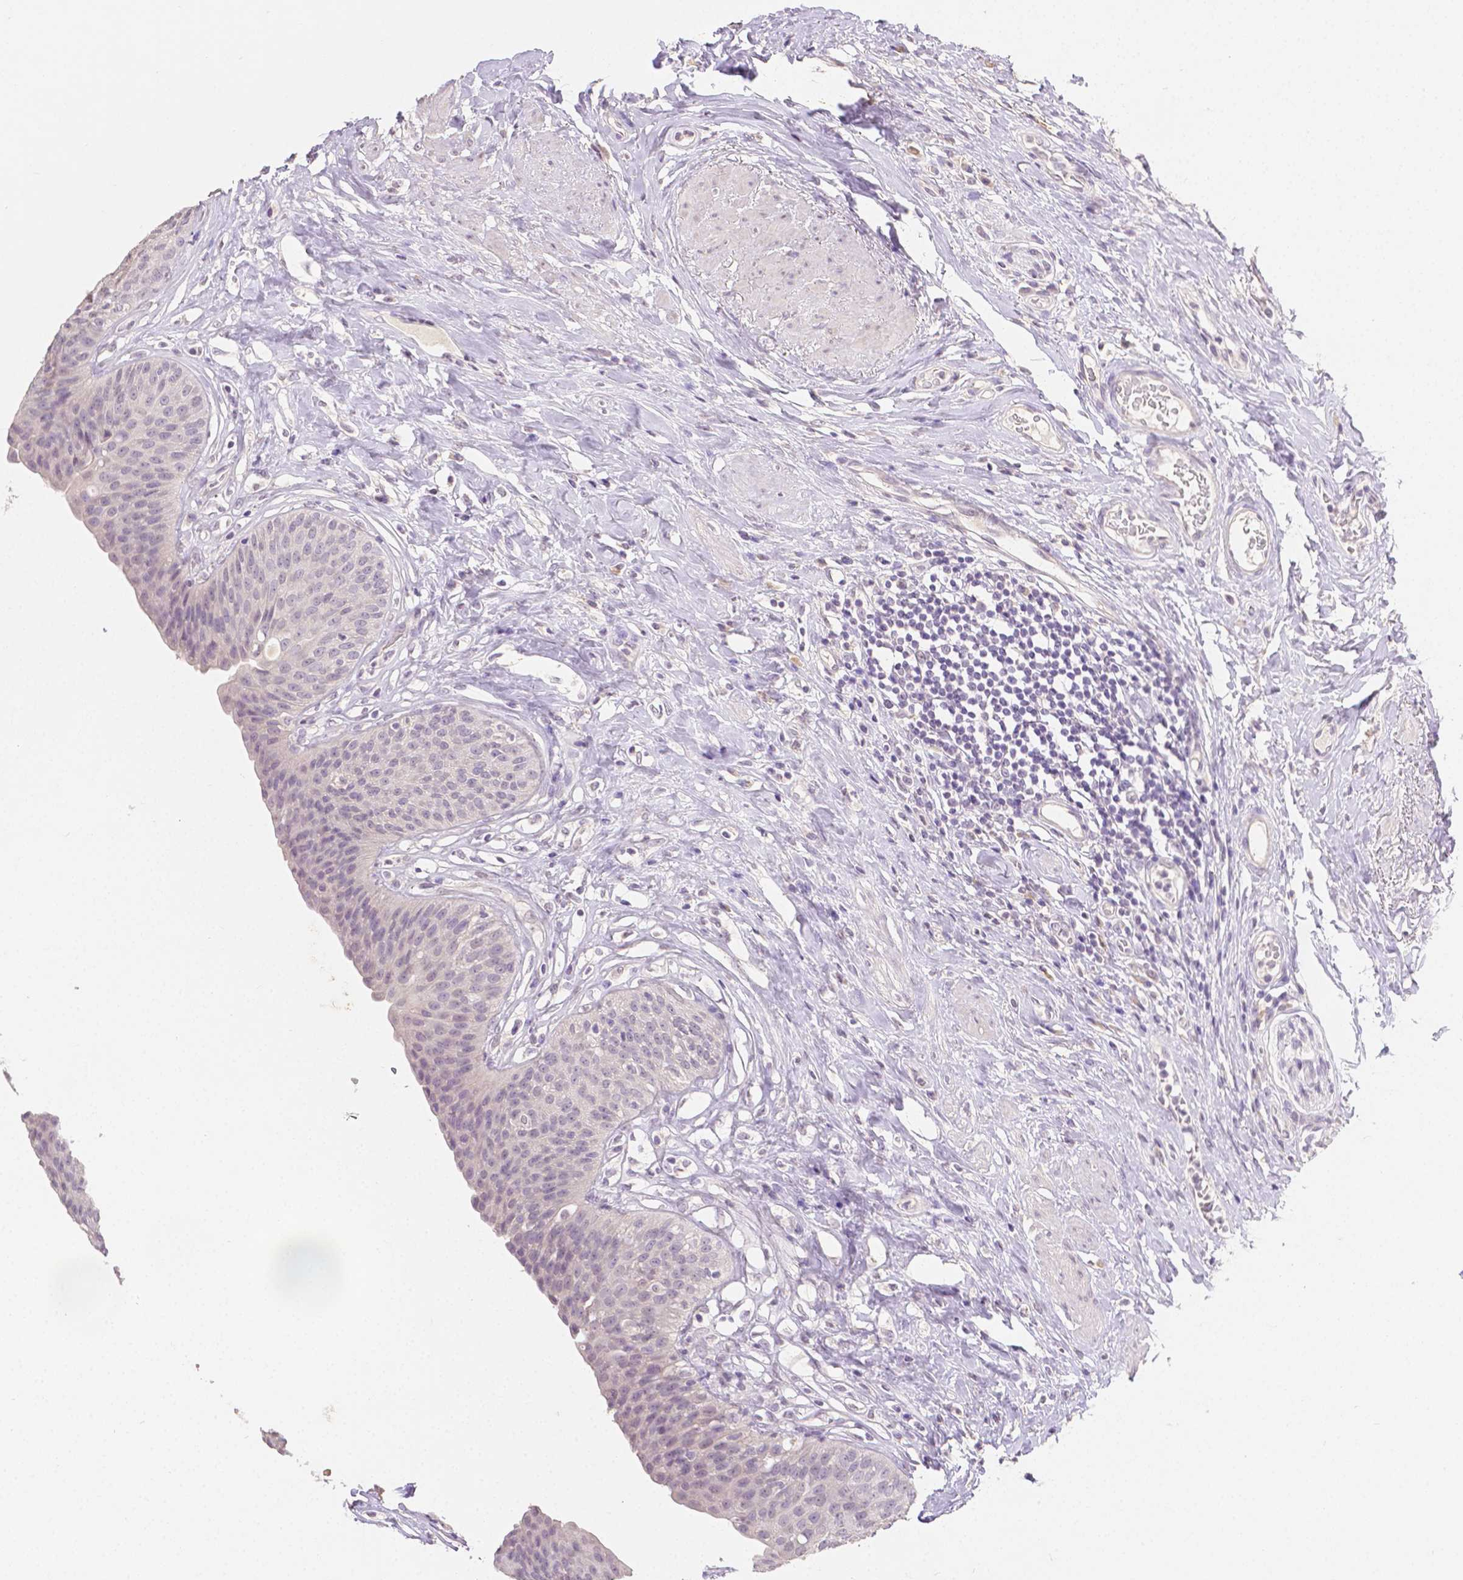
{"staining": {"intensity": "negative", "quantity": "none", "location": "none"}, "tissue": "urinary bladder", "cell_type": "Urothelial cells", "image_type": "normal", "snomed": [{"axis": "morphology", "description": "Normal tissue, NOS"}, {"axis": "topography", "description": "Urinary bladder"}], "caption": "Human urinary bladder stained for a protein using immunohistochemistry (IHC) shows no expression in urothelial cells.", "gene": "TGM1", "patient": {"sex": "female", "age": 56}}